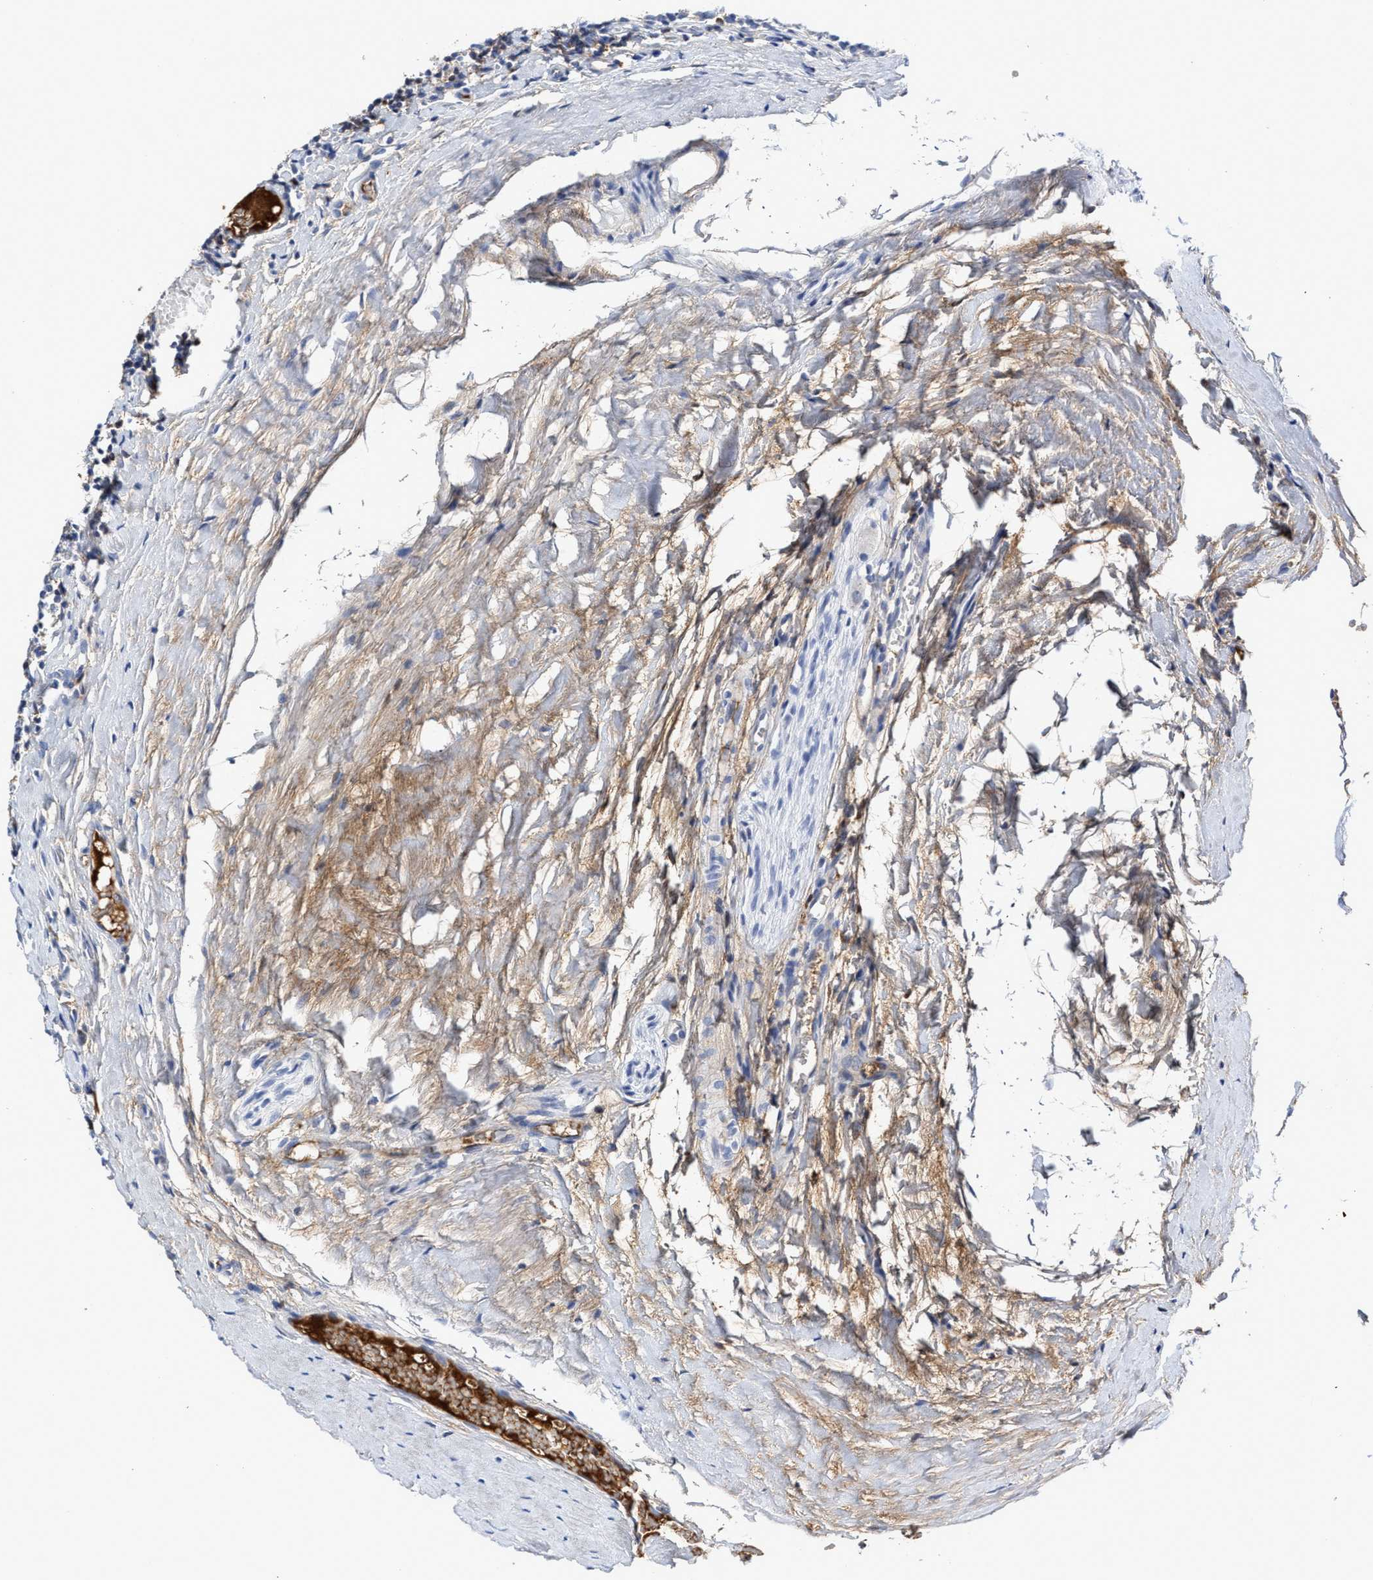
{"staining": {"intensity": "negative", "quantity": "none", "location": "none"}, "tissue": "tonsil", "cell_type": "Germinal center cells", "image_type": "normal", "snomed": [{"axis": "morphology", "description": "Normal tissue, NOS"}, {"axis": "topography", "description": "Tonsil"}], "caption": "Photomicrograph shows no significant protein expression in germinal center cells of normal tonsil. The staining is performed using DAB (3,3'-diaminobenzidine) brown chromogen with nuclei counter-stained in using hematoxylin.", "gene": "C2", "patient": {"sex": "female", "age": 19}}